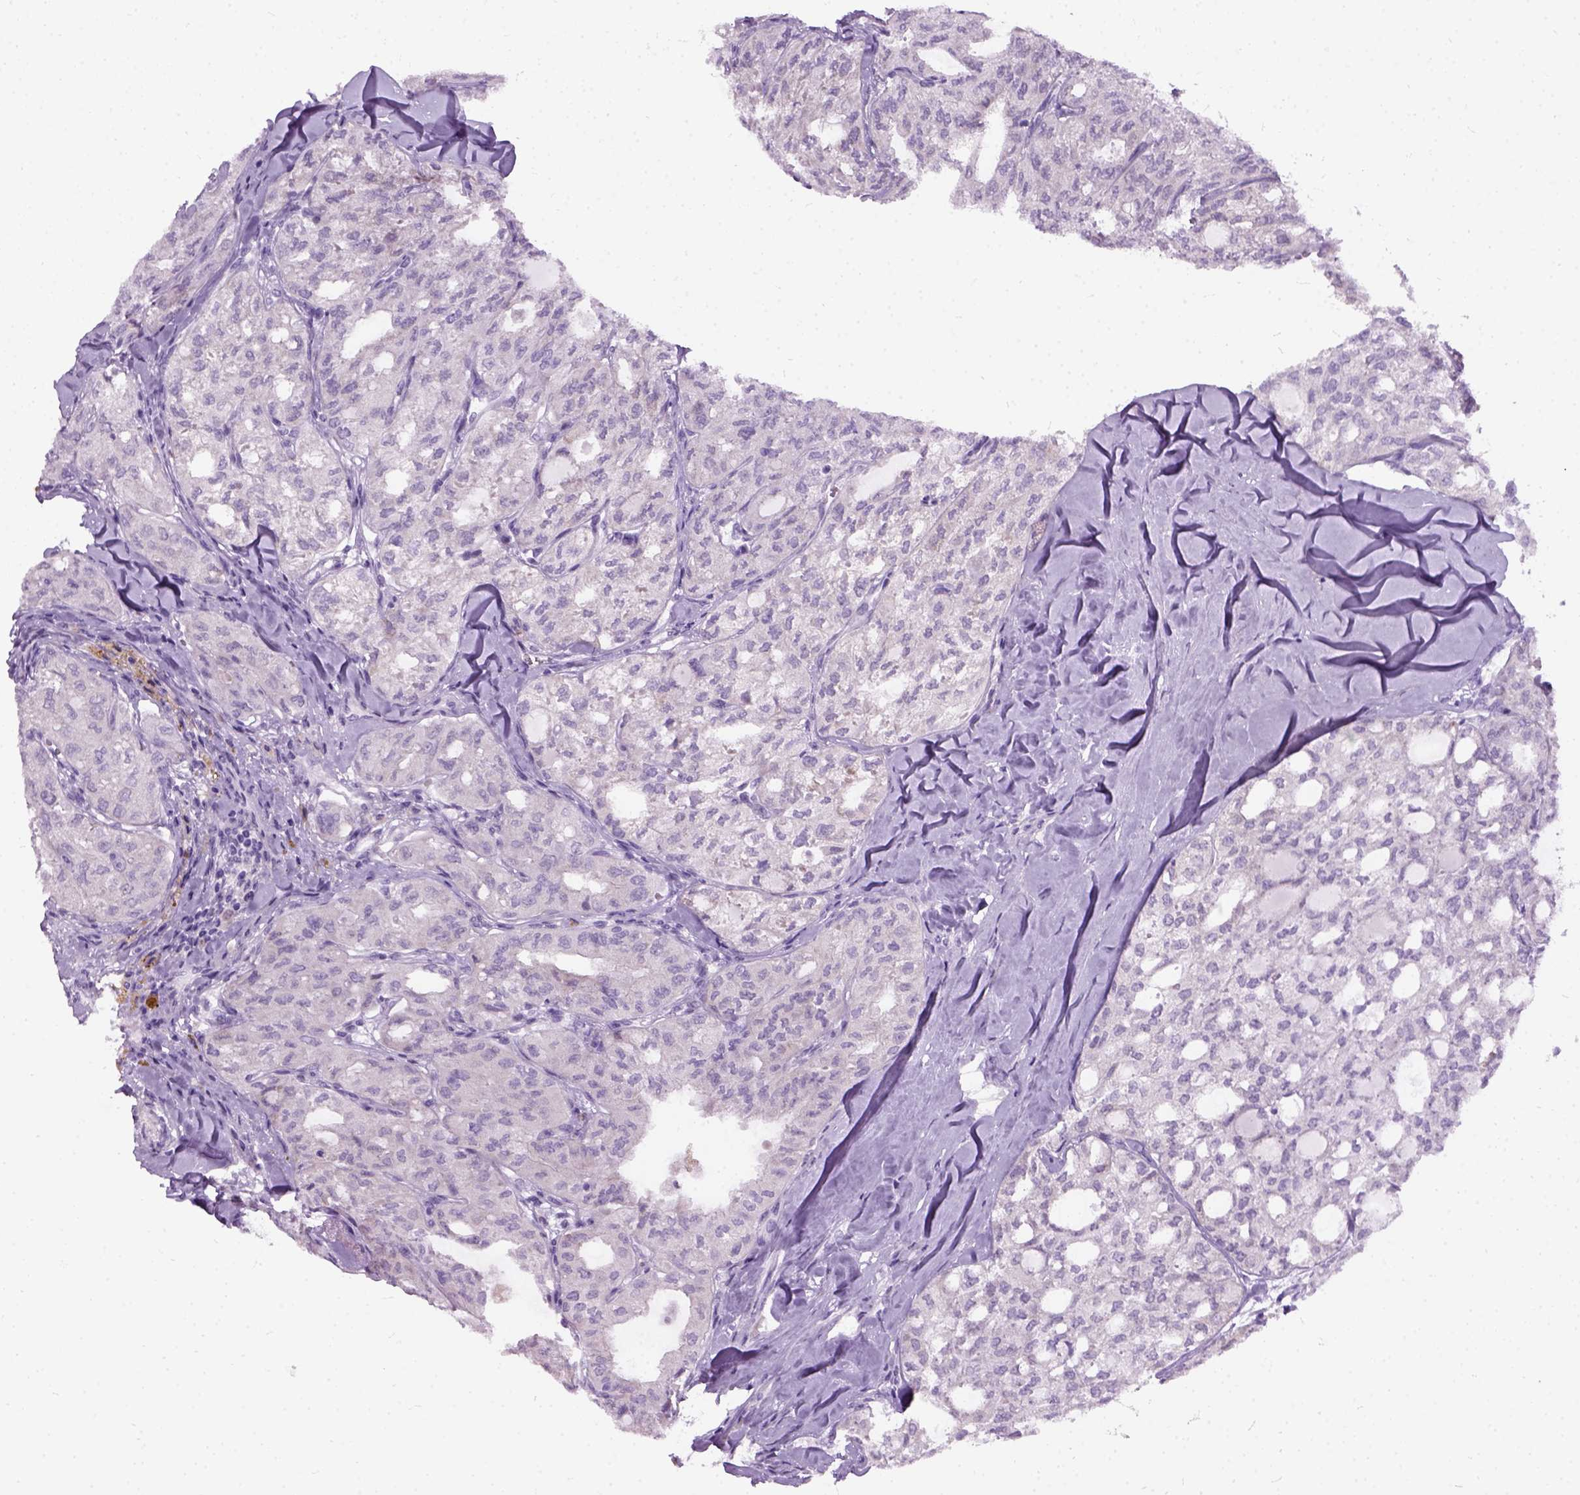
{"staining": {"intensity": "negative", "quantity": "none", "location": "none"}, "tissue": "thyroid cancer", "cell_type": "Tumor cells", "image_type": "cancer", "snomed": [{"axis": "morphology", "description": "Follicular adenoma carcinoma, NOS"}, {"axis": "topography", "description": "Thyroid gland"}], "caption": "Tumor cells show no significant protein expression in thyroid cancer.", "gene": "AXDND1", "patient": {"sex": "male", "age": 75}}